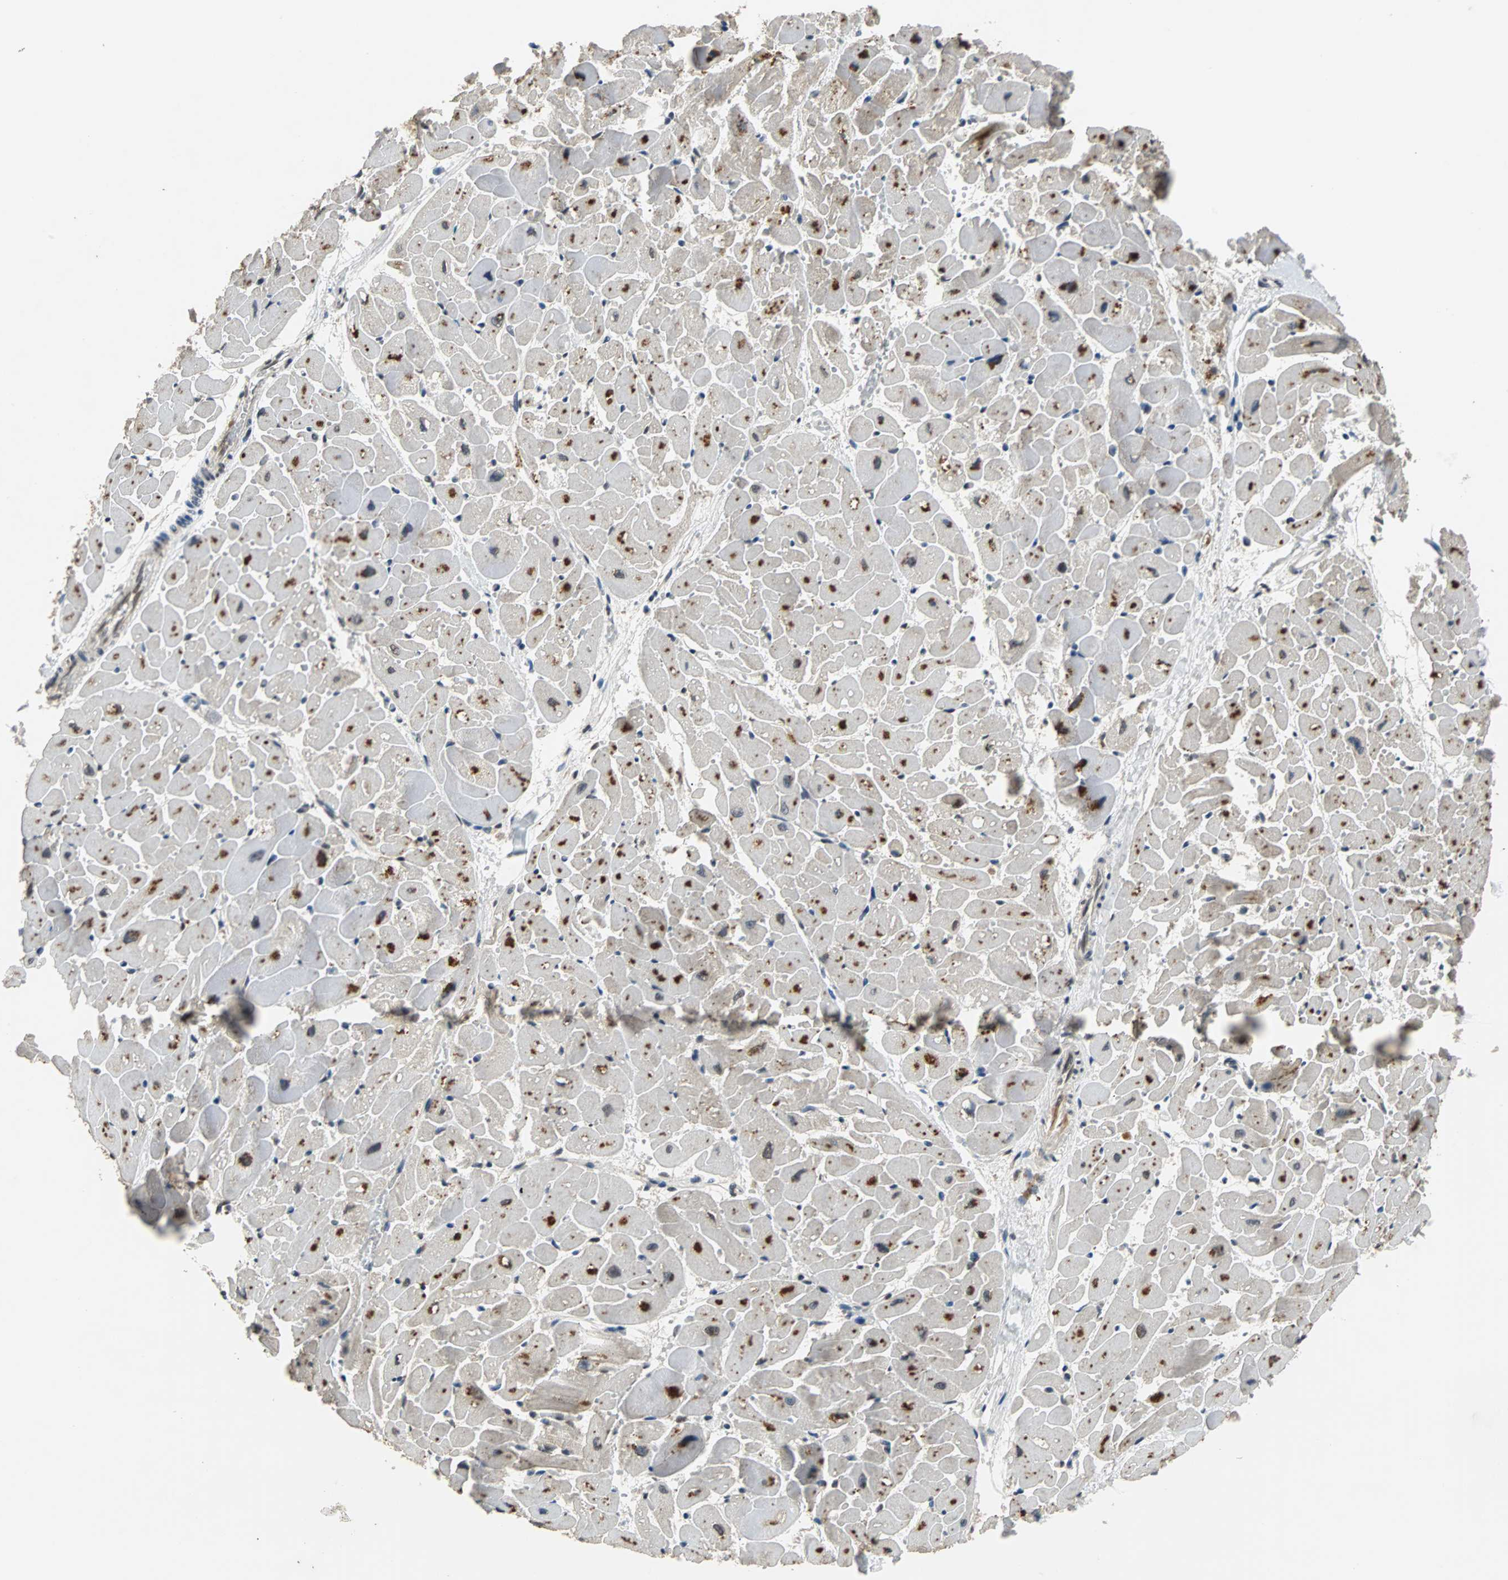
{"staining": {"intensity": "moderate", "quantity": "25%-75%", "location": "cytoplasmic/membranous"}, "tissue": "heart muscle", "cell_type": "Cardiomyocytes", "image_type": "normal", "snomed": [{"axis": "morphology", "description": "Normal tissue, NOS"}, {"axis": "topography", "description": "Heart"}], "caption": "High-magnification brightfield microscopy of unremarkable heart muscle stained with DAB (3,3'-diaminobenzidine) (brown) and counterstained with hematoxylin (blue). cardiomyocytes exhibit moderate cytoplasmic/membranous expression is seen in approximately25%-75% of cells.", "gene": "PHC1", "patient": {"sex": "female", "age": 19}}